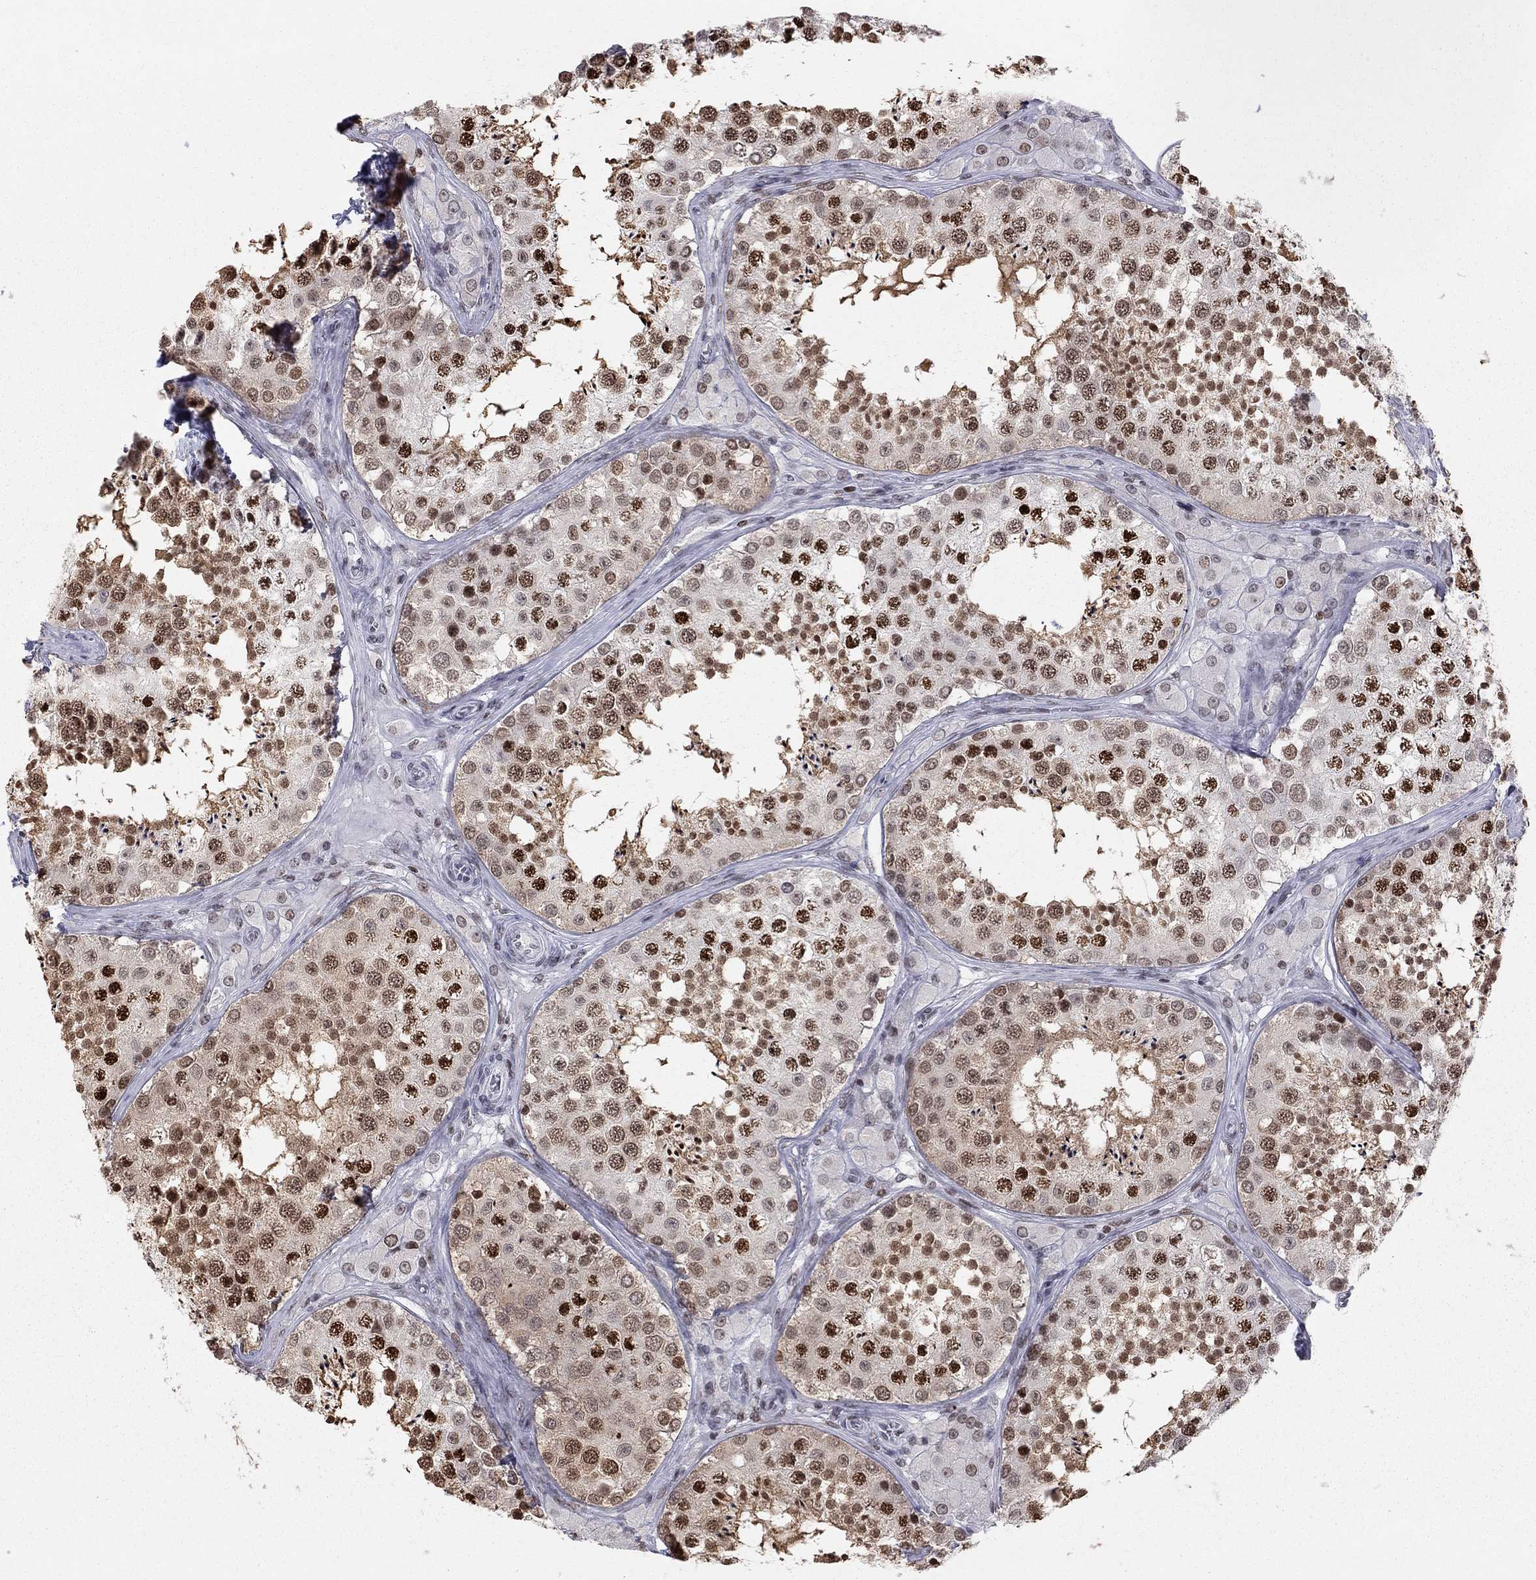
{"staining": {"intensity": "strong", "quantity": "25%-75%", "location": "nuclear"}, "tissue": "testis", "cell_type": "Cells in seminiferous ducts", "image_type": "normal", "snomed": [{"axis": "morphology", "description": "Normal tissue, NOS"}, {"axis": "topography", "description": "Testis"}], "caption": "A micrograph of human testis stained for a protein demonstrates strong nuclear brown staining in cells in seminiferous ducts. The staining was performed using DAB (3,3'-diaminobenzidine), with brown indicating positive protein expression. Nuclei are stained blue with hematoxylin.", "gene": "H2AX", "patient": {"sex": "male", "age": 34}}